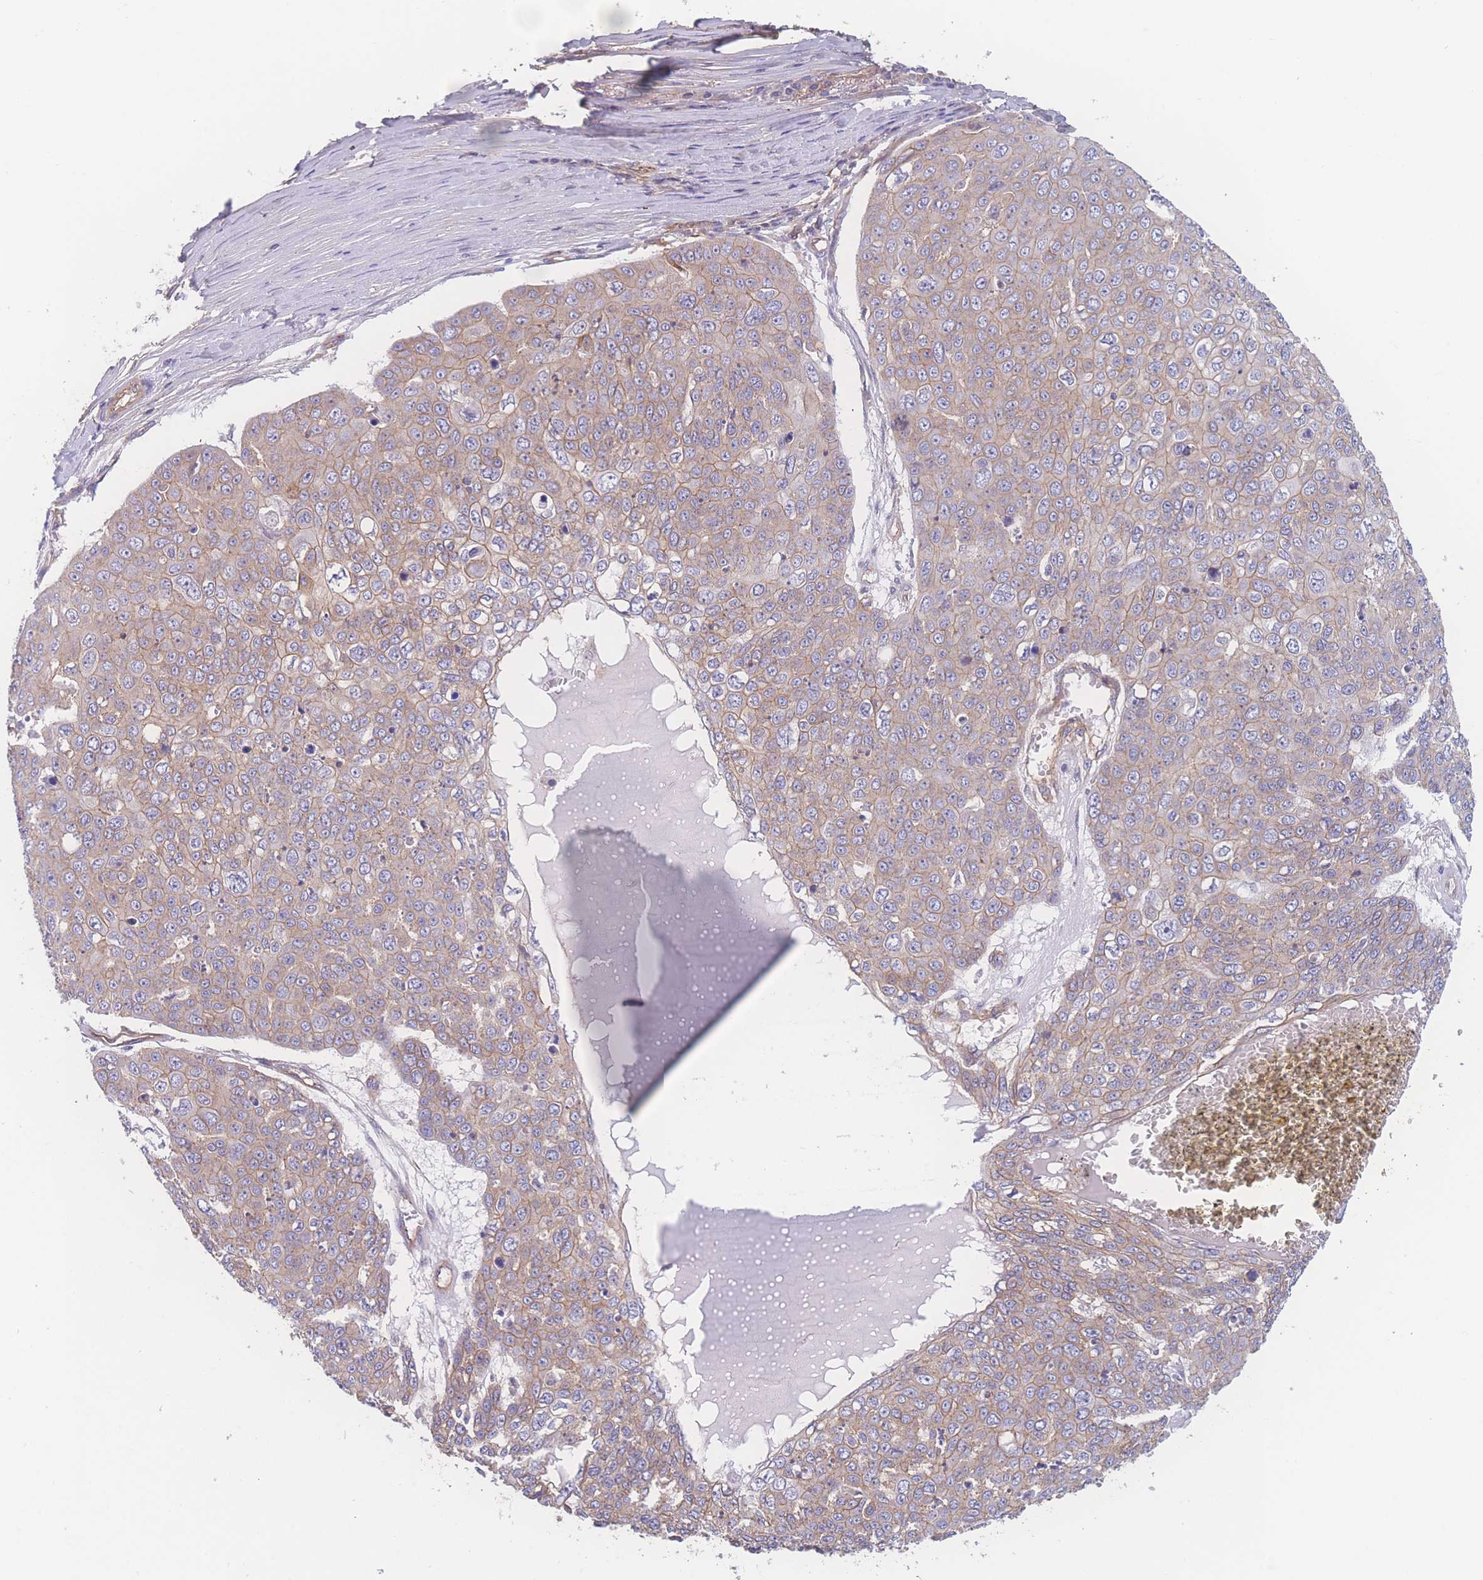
{"staining": {"intensity": "moderate", "quantity": "25%-75%", "location": "cytoplasmic/membranous"}, "tissue": "skin cancer", "cell_type": "Tumor cells", "image_type": "cancer", "snomed": [{"axis": "morphology", "description": "Squamous cell carcinoma, NOS"}, {"axis": "topography", "description": "Skin"}], "caption": "Immunohistochemistry (IHC) photomicrograph of skin cancer (squamous cell carcinoma) stained for a protein (brown), which exhibits medium levels of moderate cytoplasmic/membranous expression in about 25%-75% of tumor cells.", "gene": "CFAP97", "patient": {"sex": "male", "age": 71}}